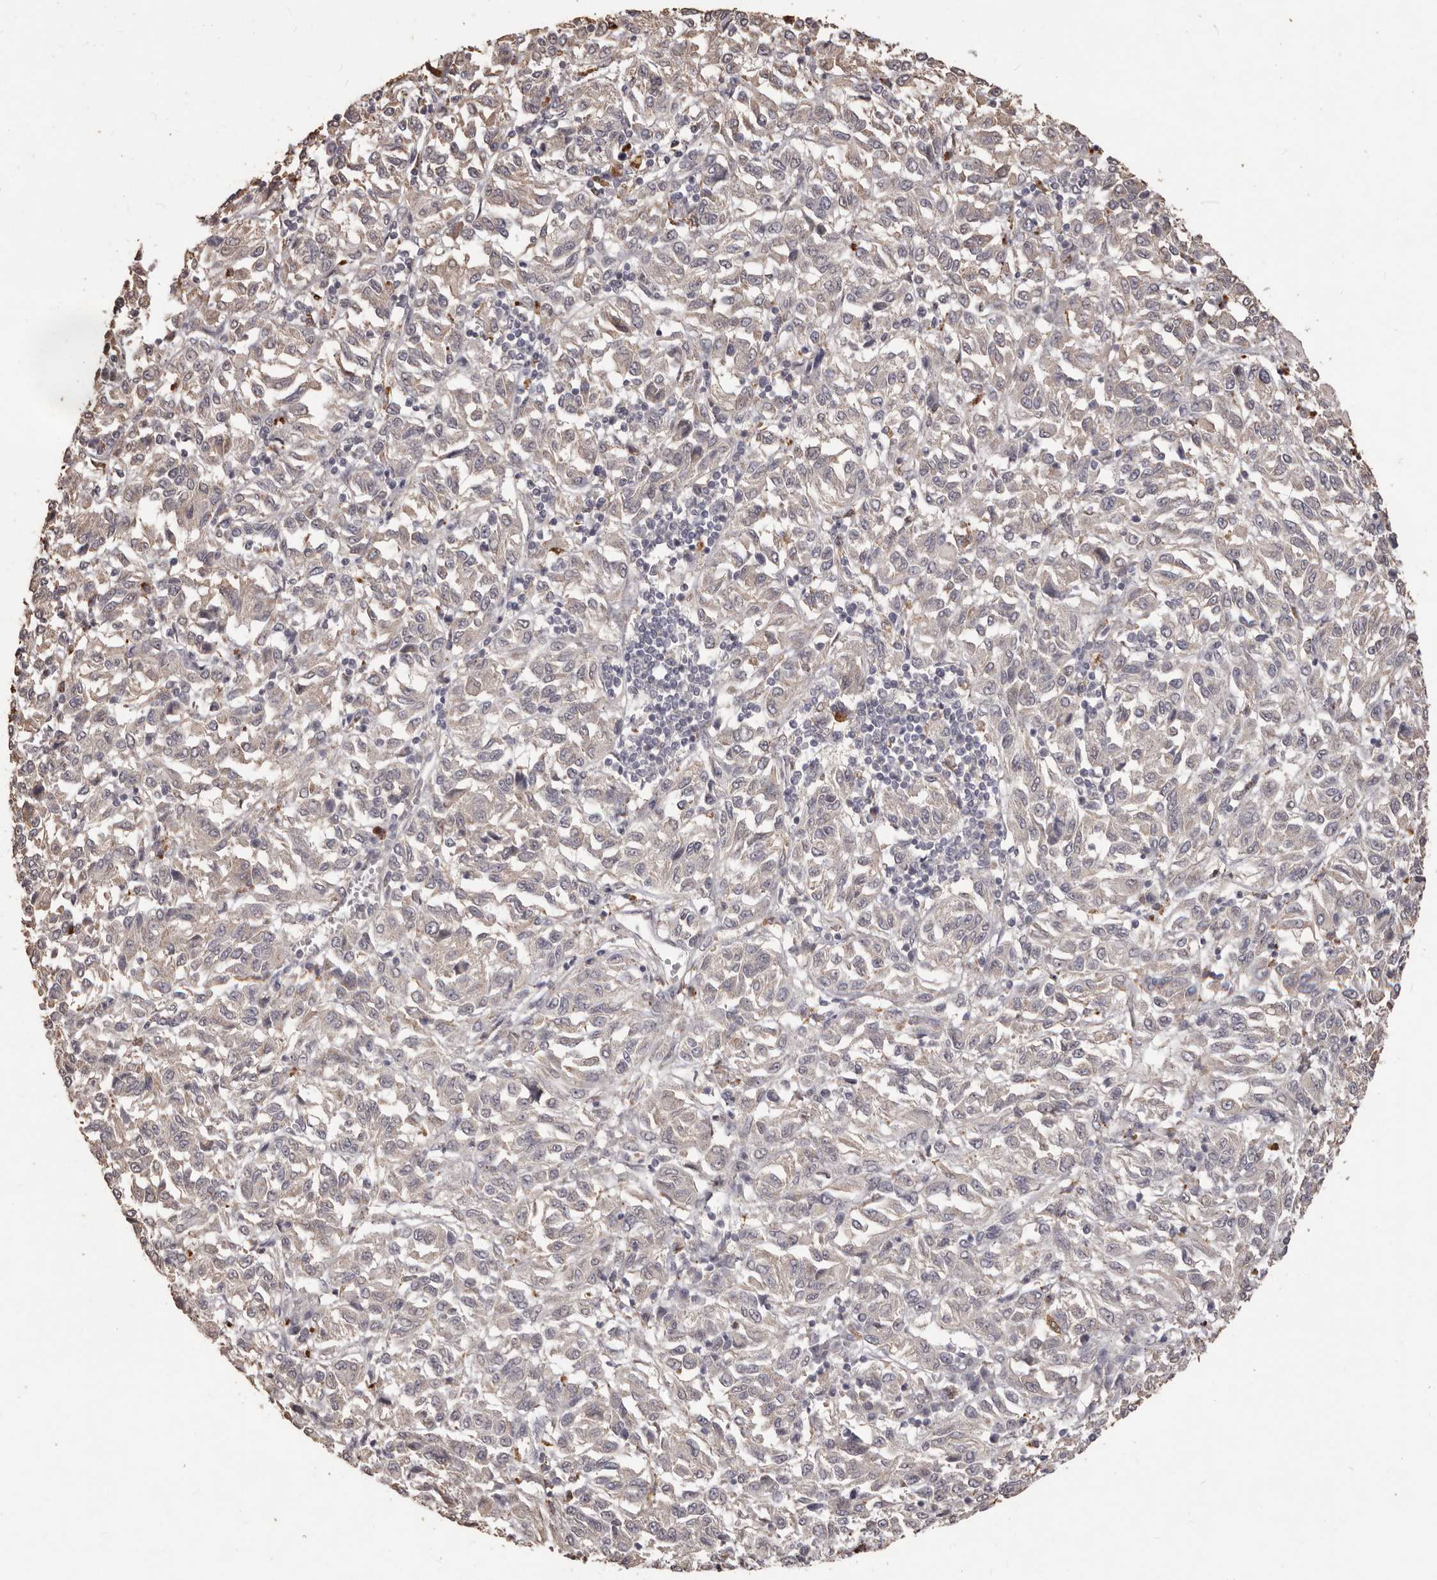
{"staining": {"intensity": "weak", "quantity": "25%-75%", "location": "cytoplasmic/membranous"}, "tissue": "melanoma", "cell_type": "Tumor cells", "image_type": "cancer", "snomed": [{"axis": "morphology", "description": "Malignant melanoma, Metastatic site"}, {"axis": "topography", "description": "Lung"}], "caption": "Protein expression analysis of human malignant melanoma (metastatic site) reveals weak cytoplasmic/membranous positivity in approximately 25%-75% of tumor cells.", "gene": "PRSS27", "patient": {"sex": "male", "age": 64}}